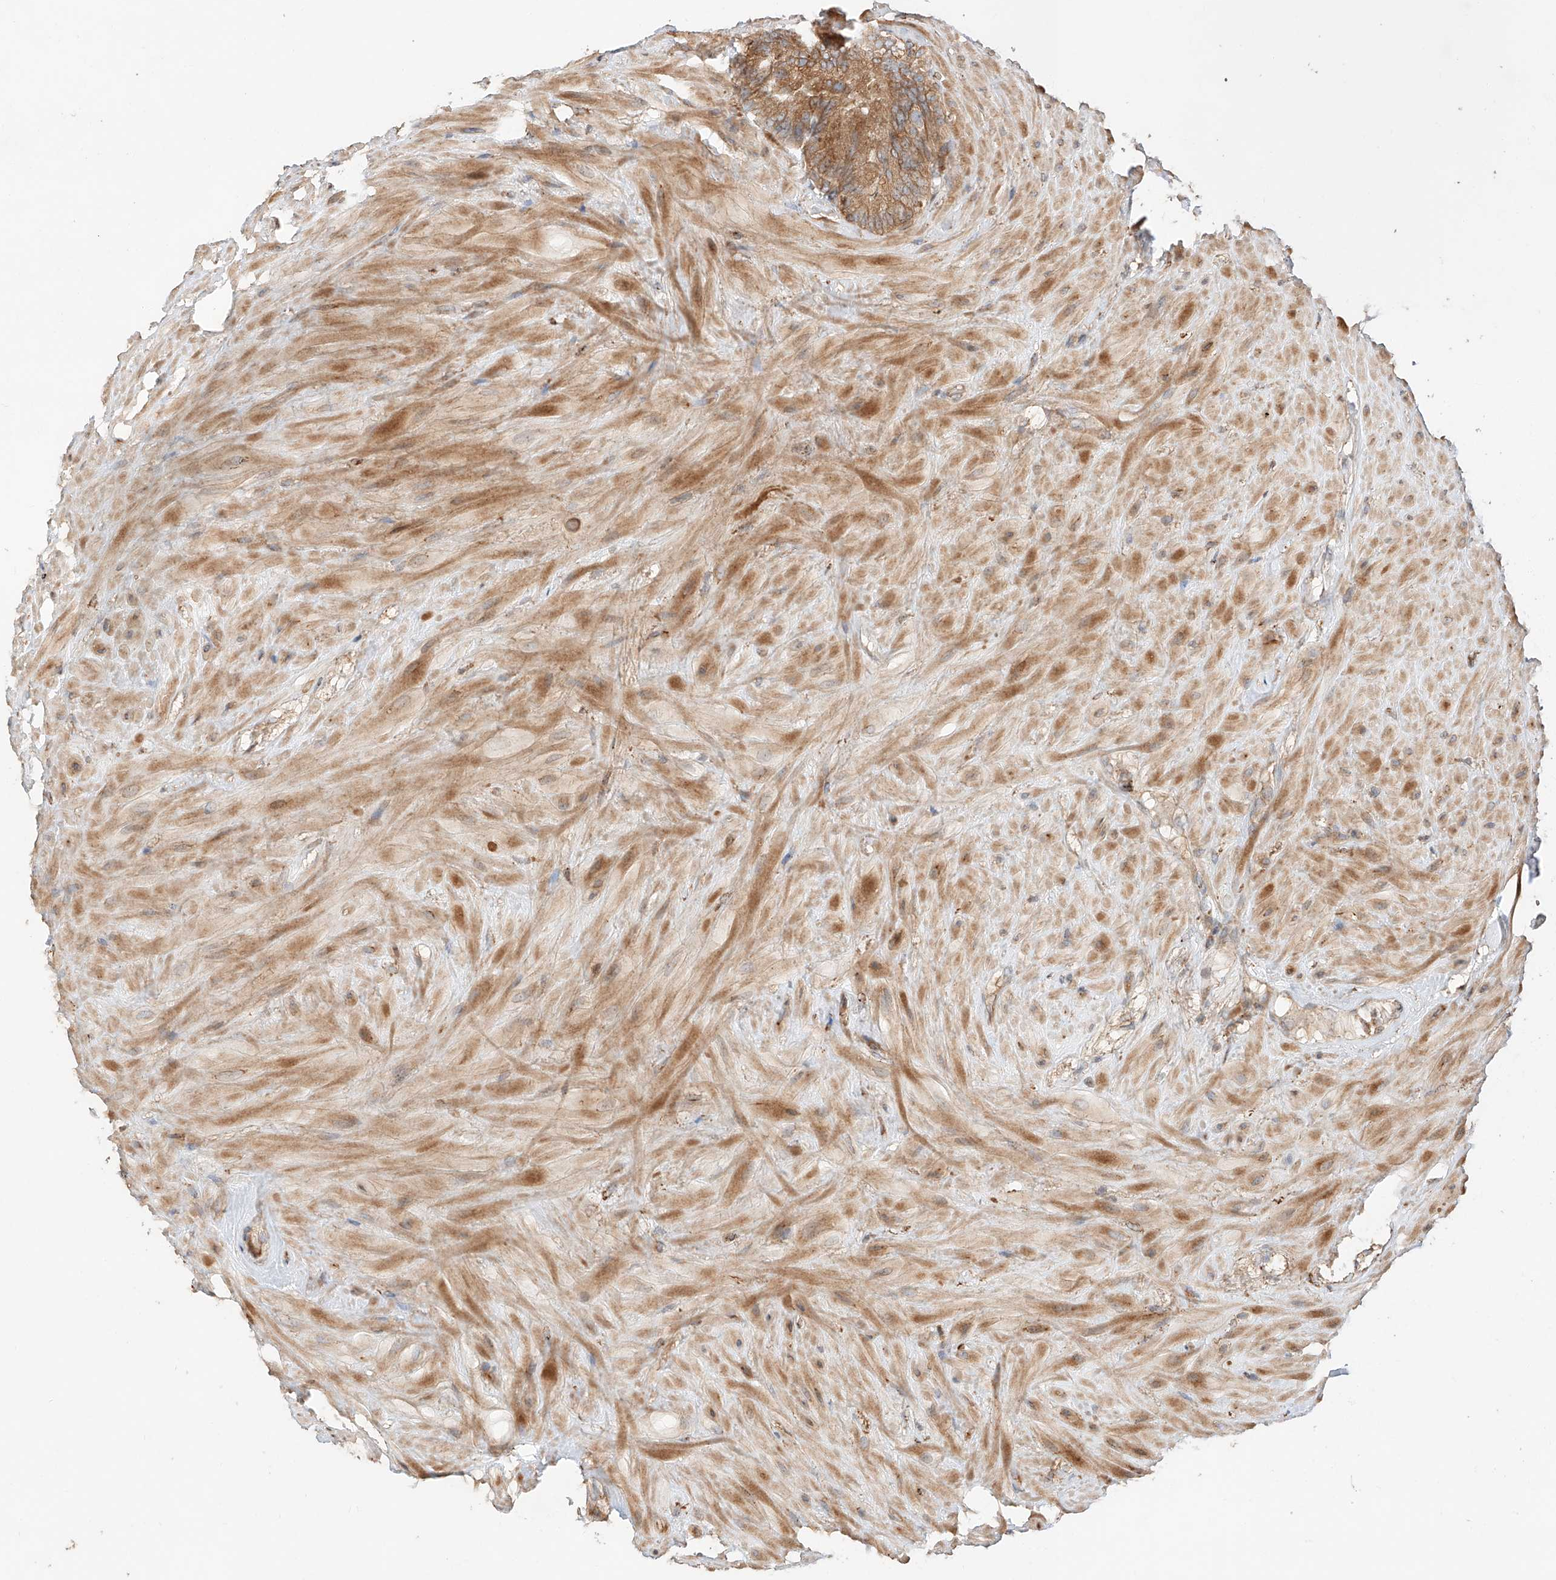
{"staining": {"intensity": "moderate", "quantity": ">75%", "location": "cytoplasmic/membranous"}, "tissue": "seminal vesicle", "cell_type": "Glandular cells", "image_type": "normal", "snomed": [{"axis": "morphology", "description": "Normal tissue, NOS"}, {"axis": "topography", "description": "Seminal veicle"}], "caption": "DAB immunohistochemical staining of benign human seminal vesicle displays moderate cytoplasmic/membranous protein positivity in about >75% of glandular cells.", "gene": "ZNF84", "patient": {"sex": "male", "age": 80}}